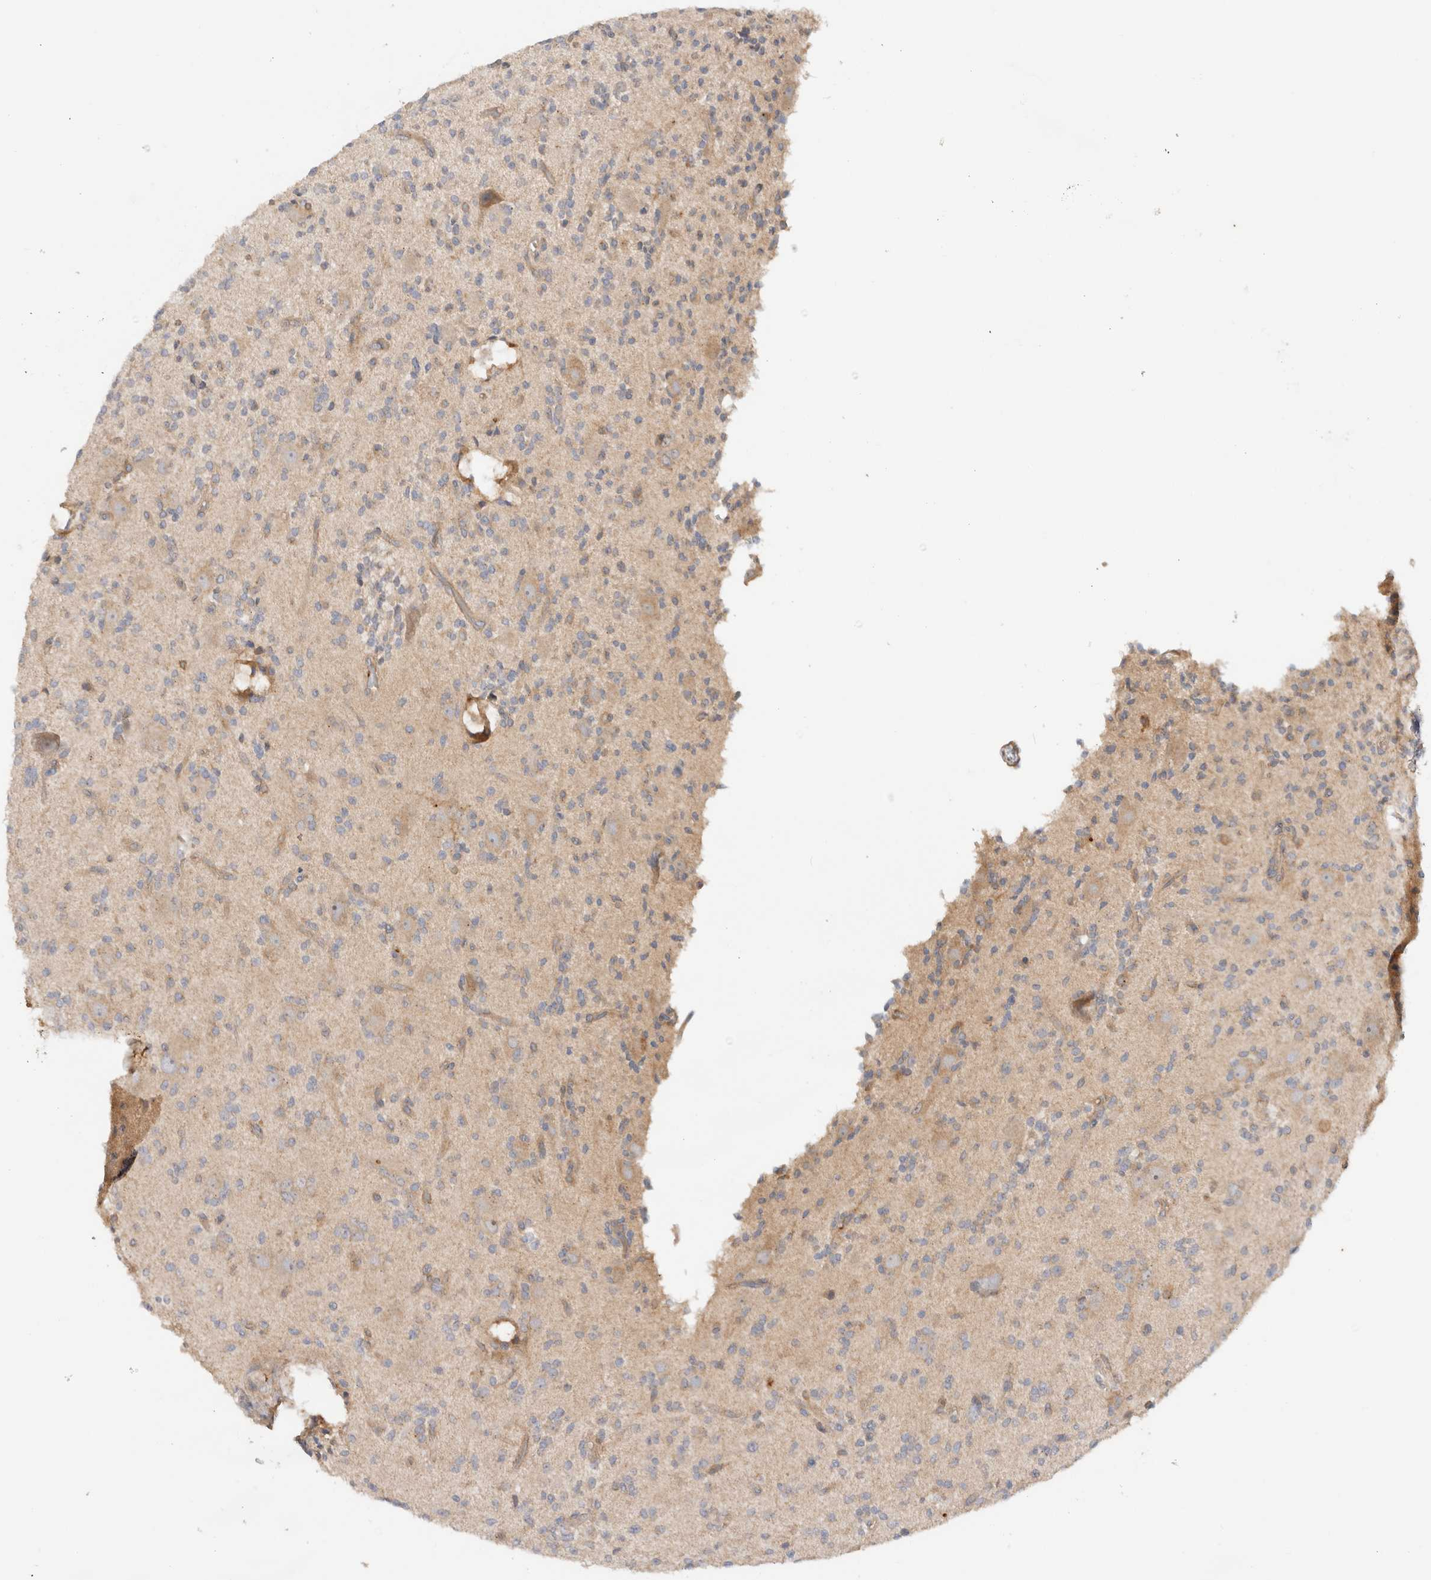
{"staining": {"intensity": "weak", "quantity": "<25%", "location": "cytoplasmic/membranous"}, "tissue": "glioma", "cell_type": "Tumor cells", "image_type": "cancer", "snomed": [{"axis": "morphology", "description": "Glioma, malignant, High grade"}, {"axis": "topography", "description": "Brain"}], "caption": "A photomicrograph of human high-grade glioma (malignant) is negative for staining in tumor cells.", "gene": "SGK3", "patient": {"sex": "male", "age": 34}}